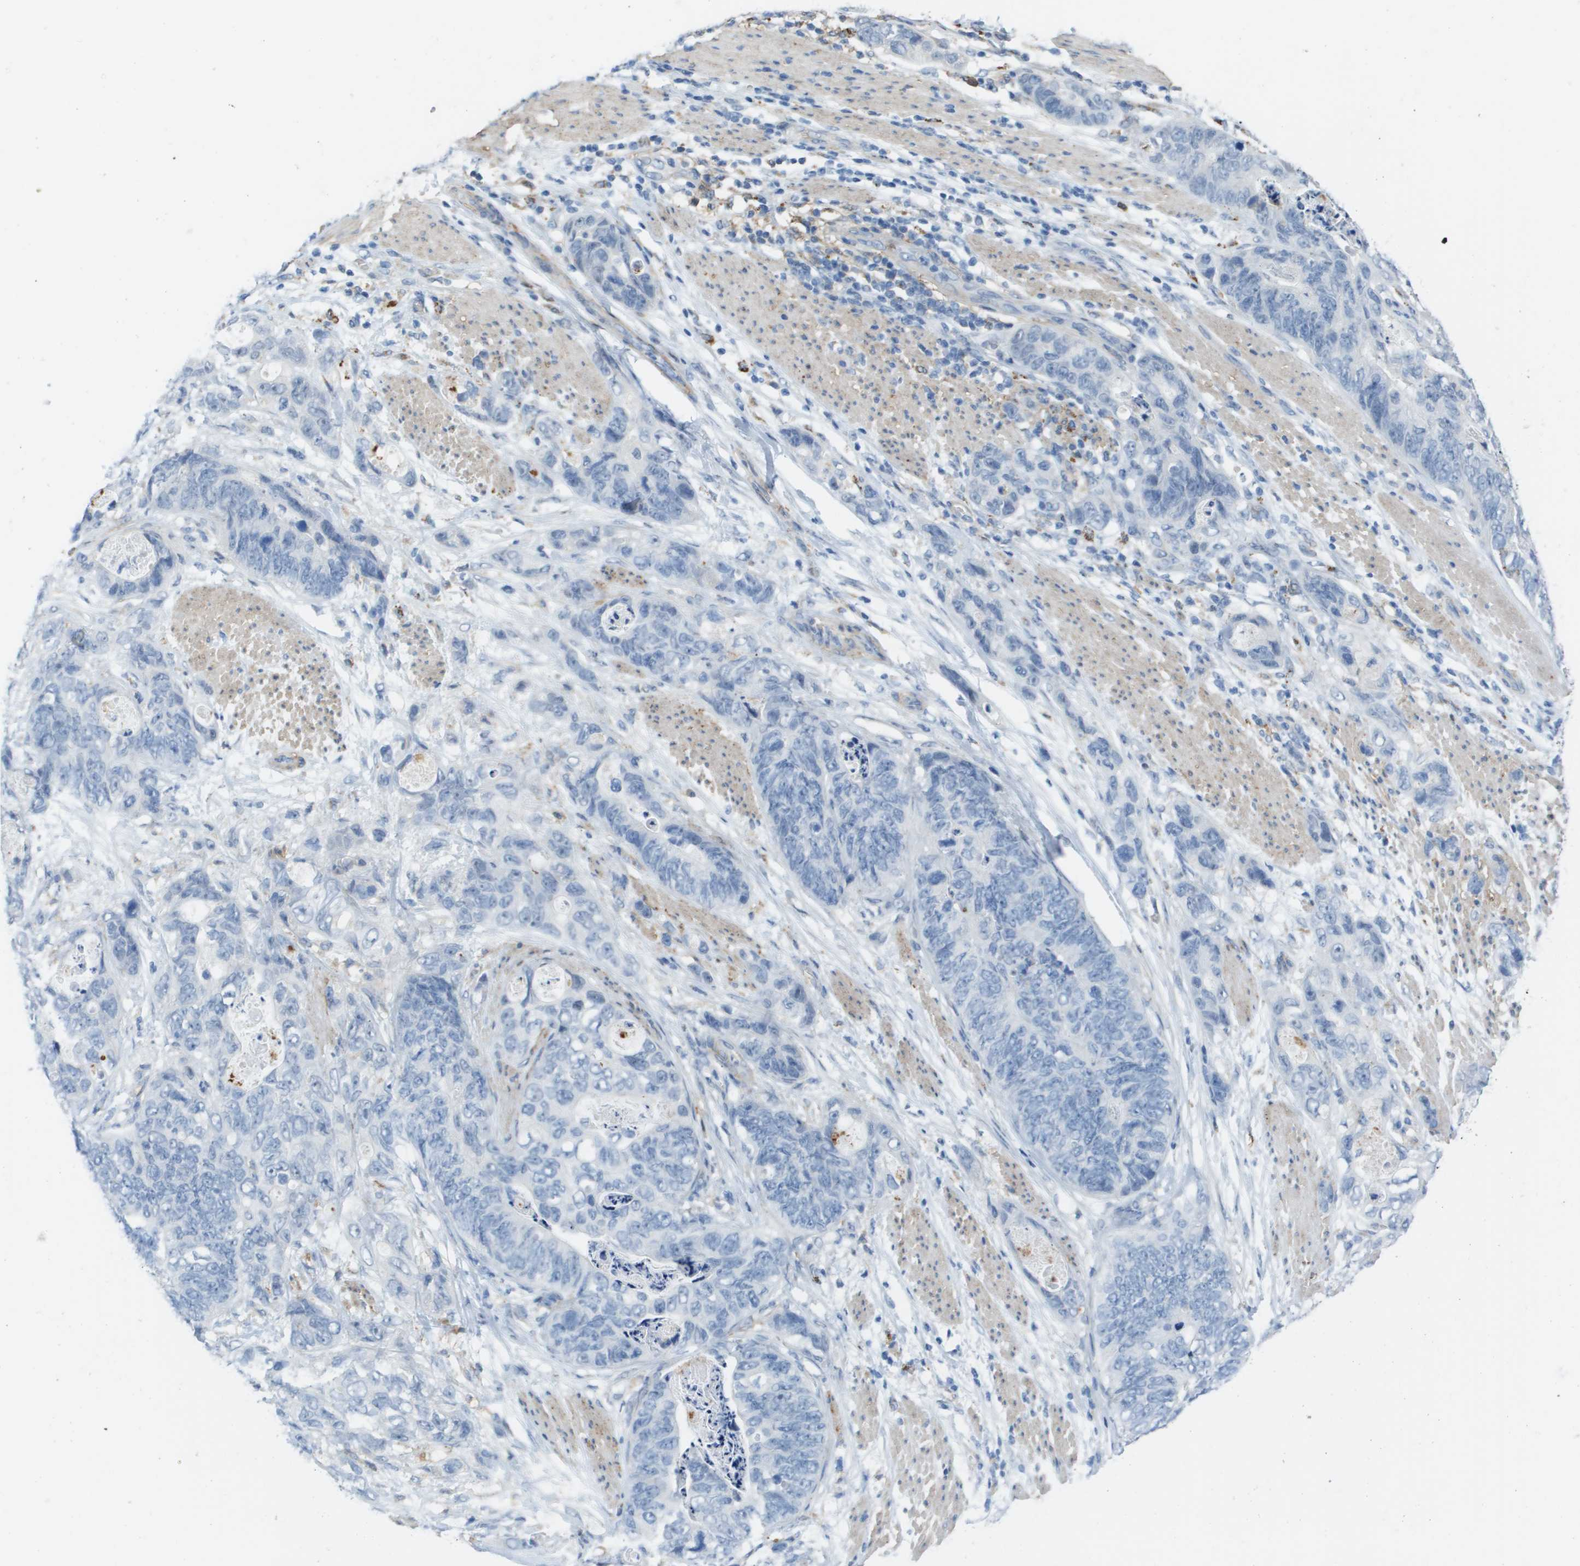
{"staining": {"intensity": "negative", "quantity": "none", "location": "none"}, "tissue": "stomach cancer", "cell_type": "Tumor cells", "image_type": "cancer", "snomed": [{"axis": "morphology", "description": "Adenocarcinoma, NOS"}, {"axis": "topography", "description": "Stomach"}], "caption": "This histopathology image is of stomach cancer (adenocarcinoma) stained with IHC to label a protein in brown with the nuclei are counter-stained blue. There is no expression in tumor cells.", "gene": "ZBTB43", "patient": {"sex": "female", "age": 89}}